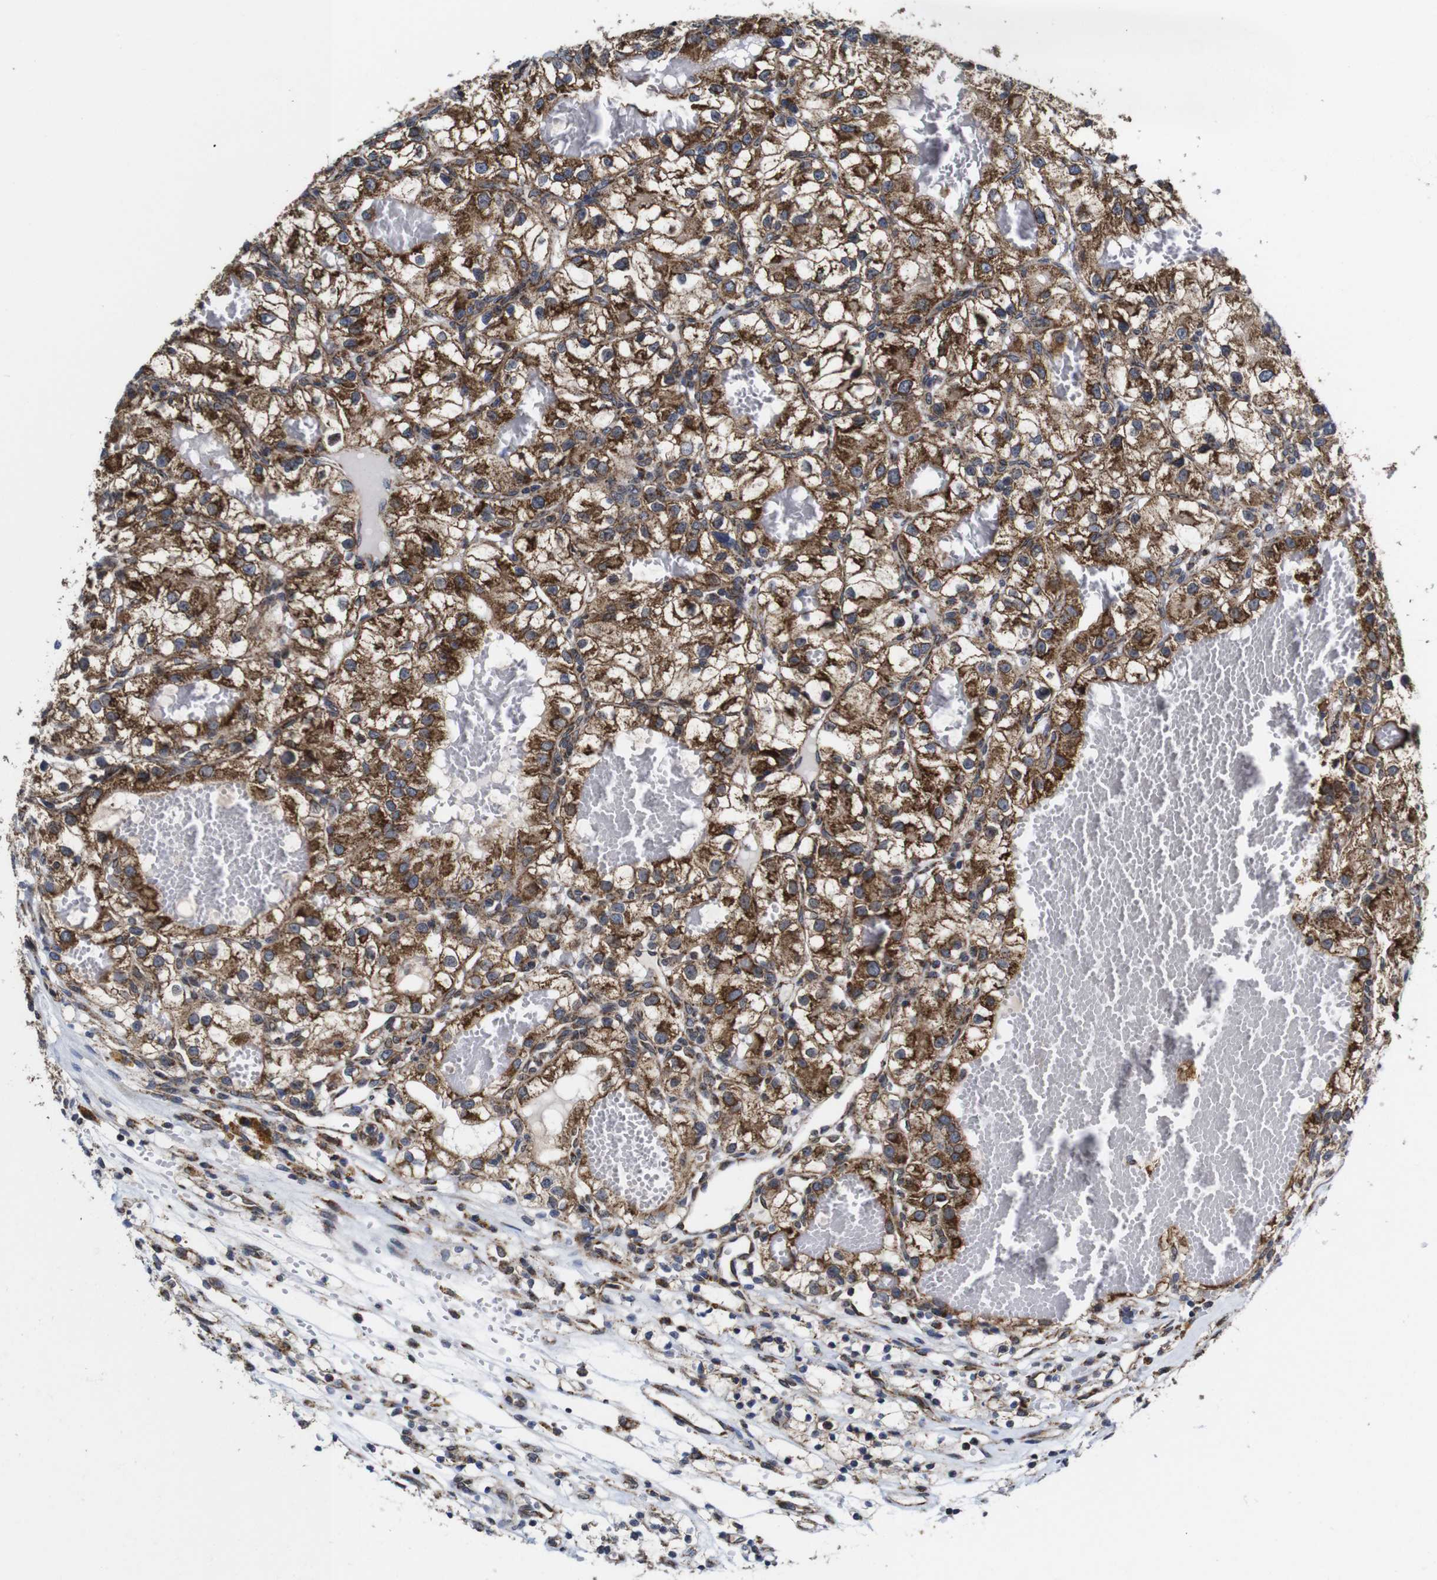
{"staining": {"intensity": "strong", "quantity": ">75%", "location": "cytoplasmic/membranous"}, "tissue": "renal cancer", "cell_type": "Tumor cells", "image_type": "cancer", "snomed": [{"axis": "morphology", "description": "Adenocarcinoma, NOS"}, {"axis": "topography", "description": "Kidney"}], "caption": "An immunohistochemistry (IHC) micrograph of tumor tissue is shown. Protein staining in brown labels strong cytoplasmic/membranous positivity in renal adenocarcinoma within tumor cells.", "gene": "C17orf80", "patient": {"sex": "female", "age": 57}}